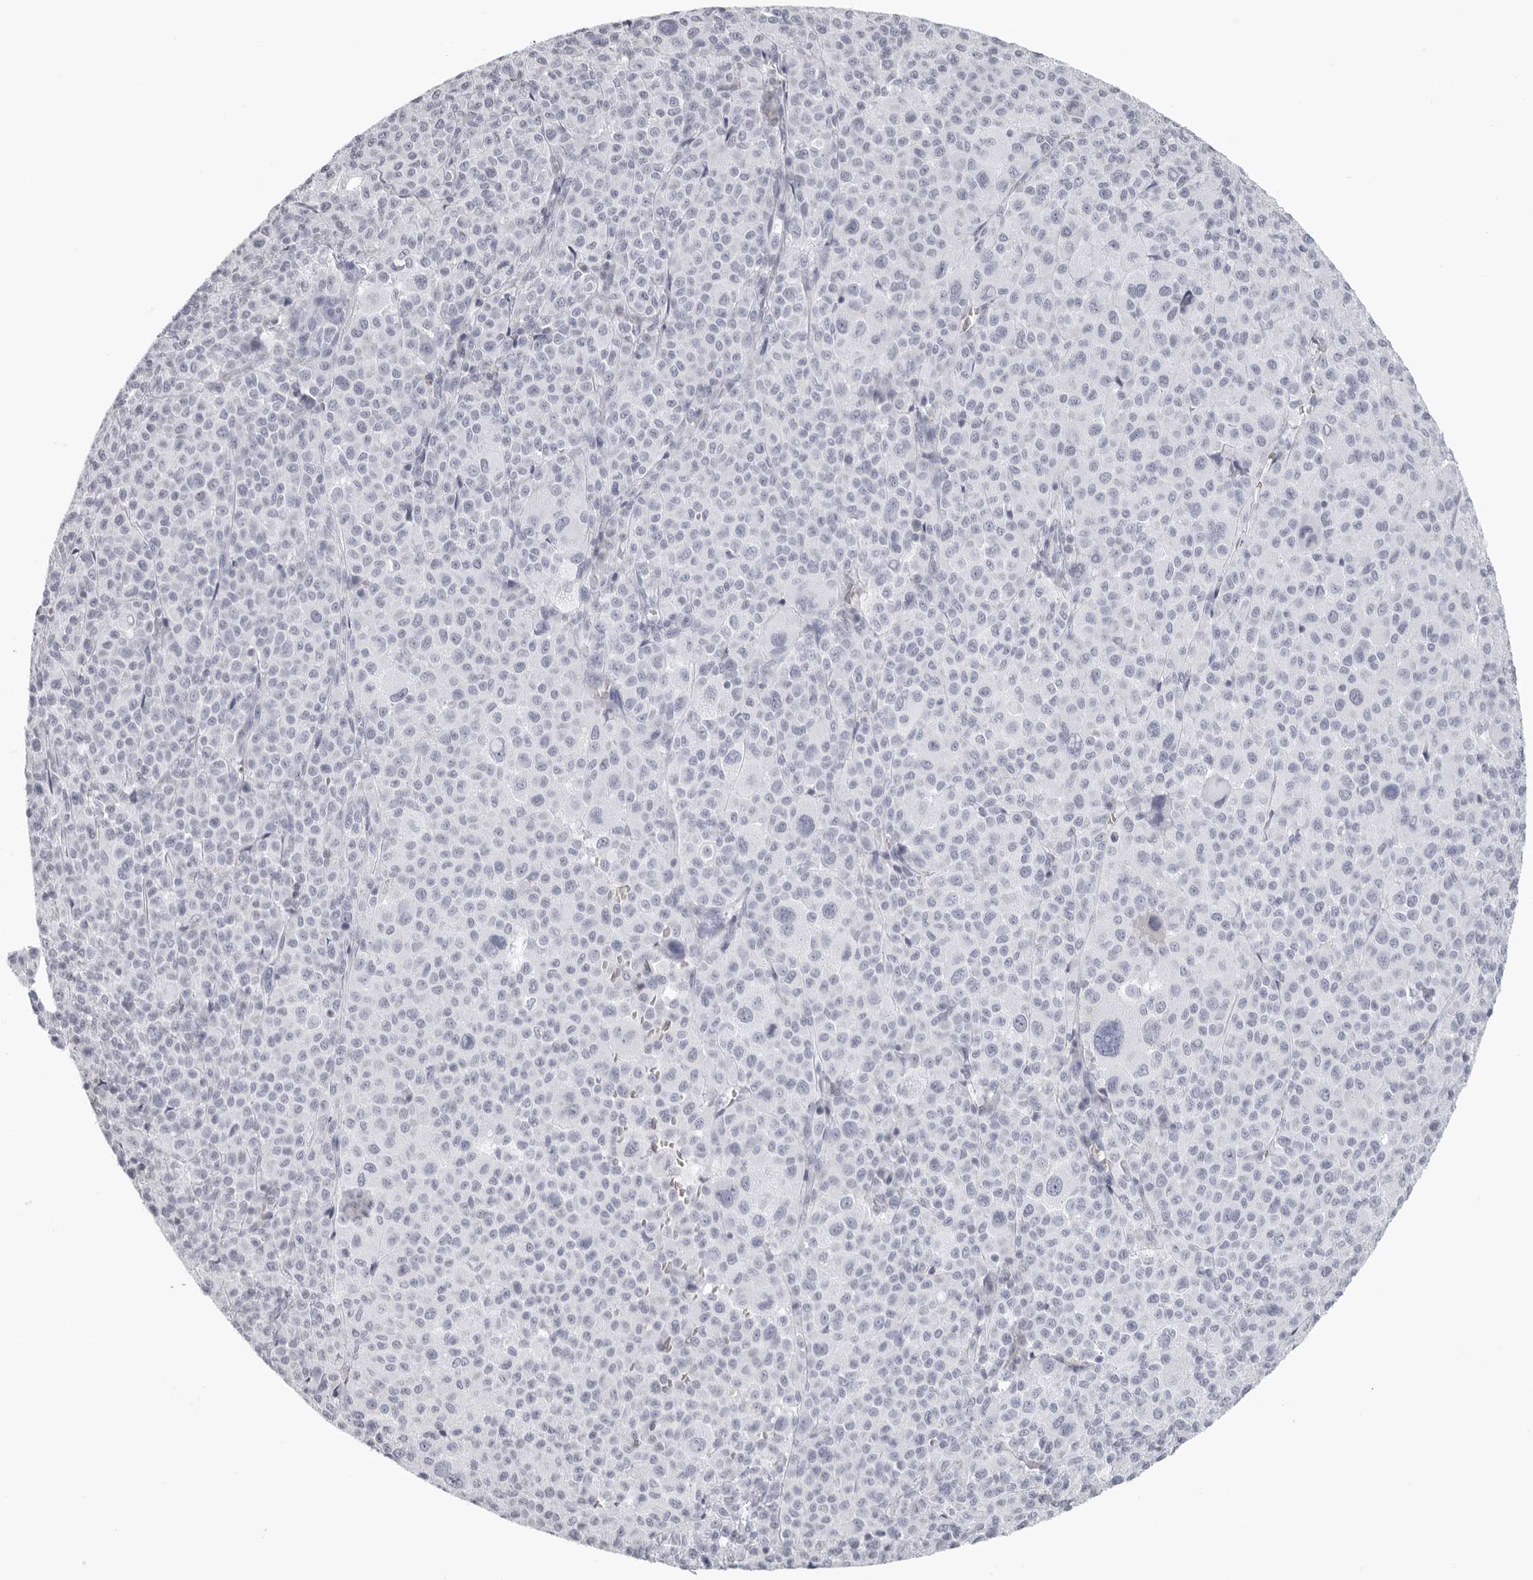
{"staining": {"intensity": "negative", "quantity": "none", "location": "none"}, "tissue": "melanoma", "cell_type": "Tumor cells", "image_type": "cancer", "snomed": [{"axis": "morphology", "description": "Malignant melanoma, Metastatic site"}, {"axis": "topography", "description": "Skin"}], "caption": "The micrograph displays no significant expression in tumor cells of malignant melanoma (metastatic site).", "gene": "EPB41", "patient": {"sex": "female", "age": 74}}